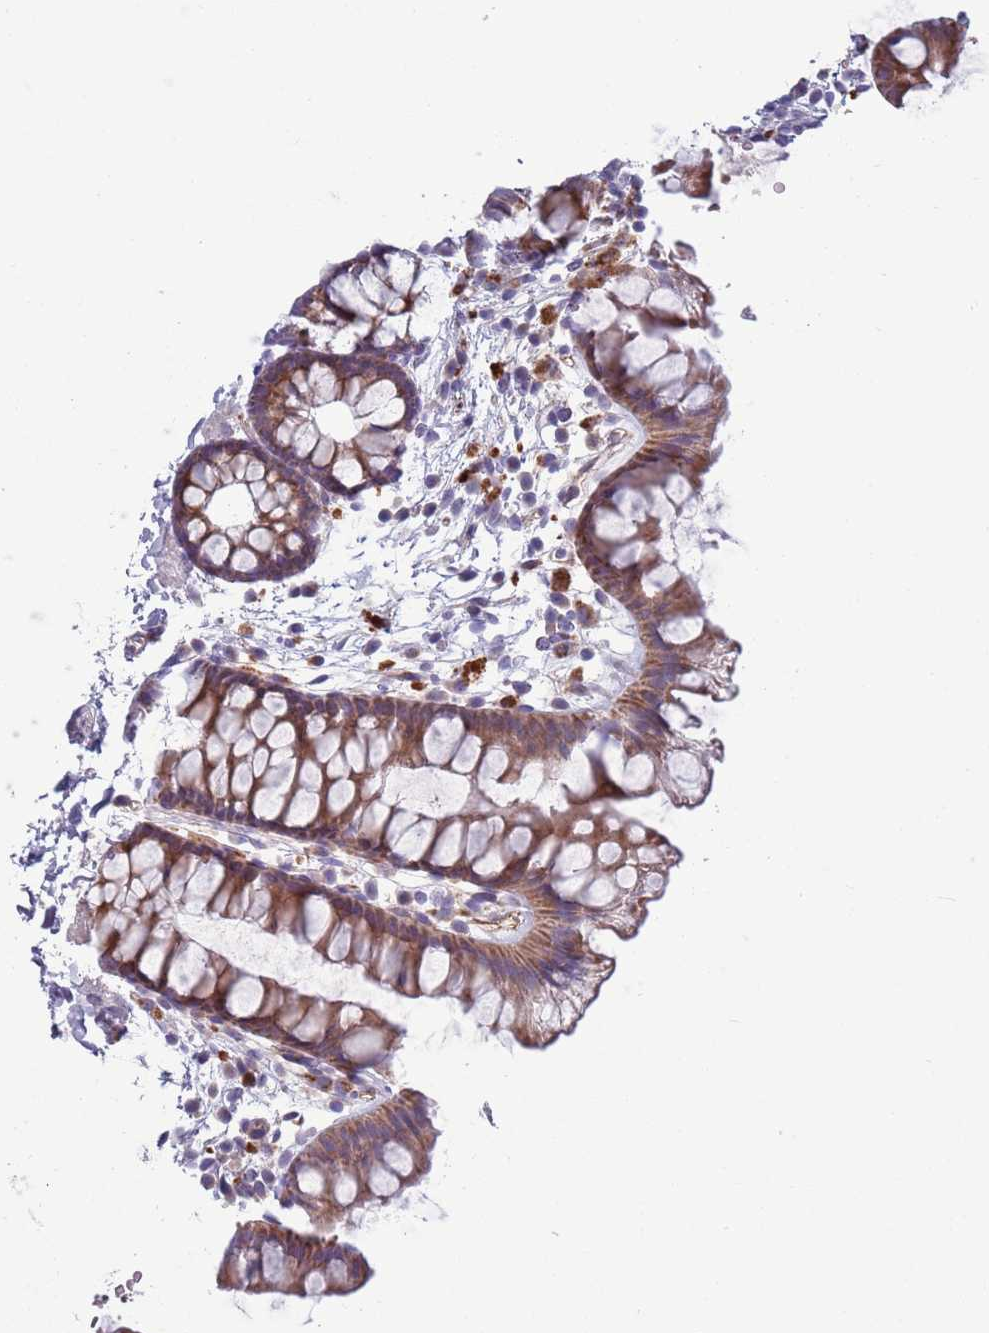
{"staining": {"intensity": "weak", "quantity": ">75%", "location": "cytoplasmic/membranous"}, "tissue": "colon", "cell_type": "Endothelial cells", "image_type": "normal", "snomed": [{"axis": "morphology", "description": "Normal tissue, NOS"}, {"axis": "topography", "description": "Colon"}], "caption": "Endothelial cells exhibit low levels of weak cytoplasmic/membranous staining in about >75% of cells in unremarkable human colon.", "gene": "TYW1B", "patient": {"sex": "female", "age": 62}}